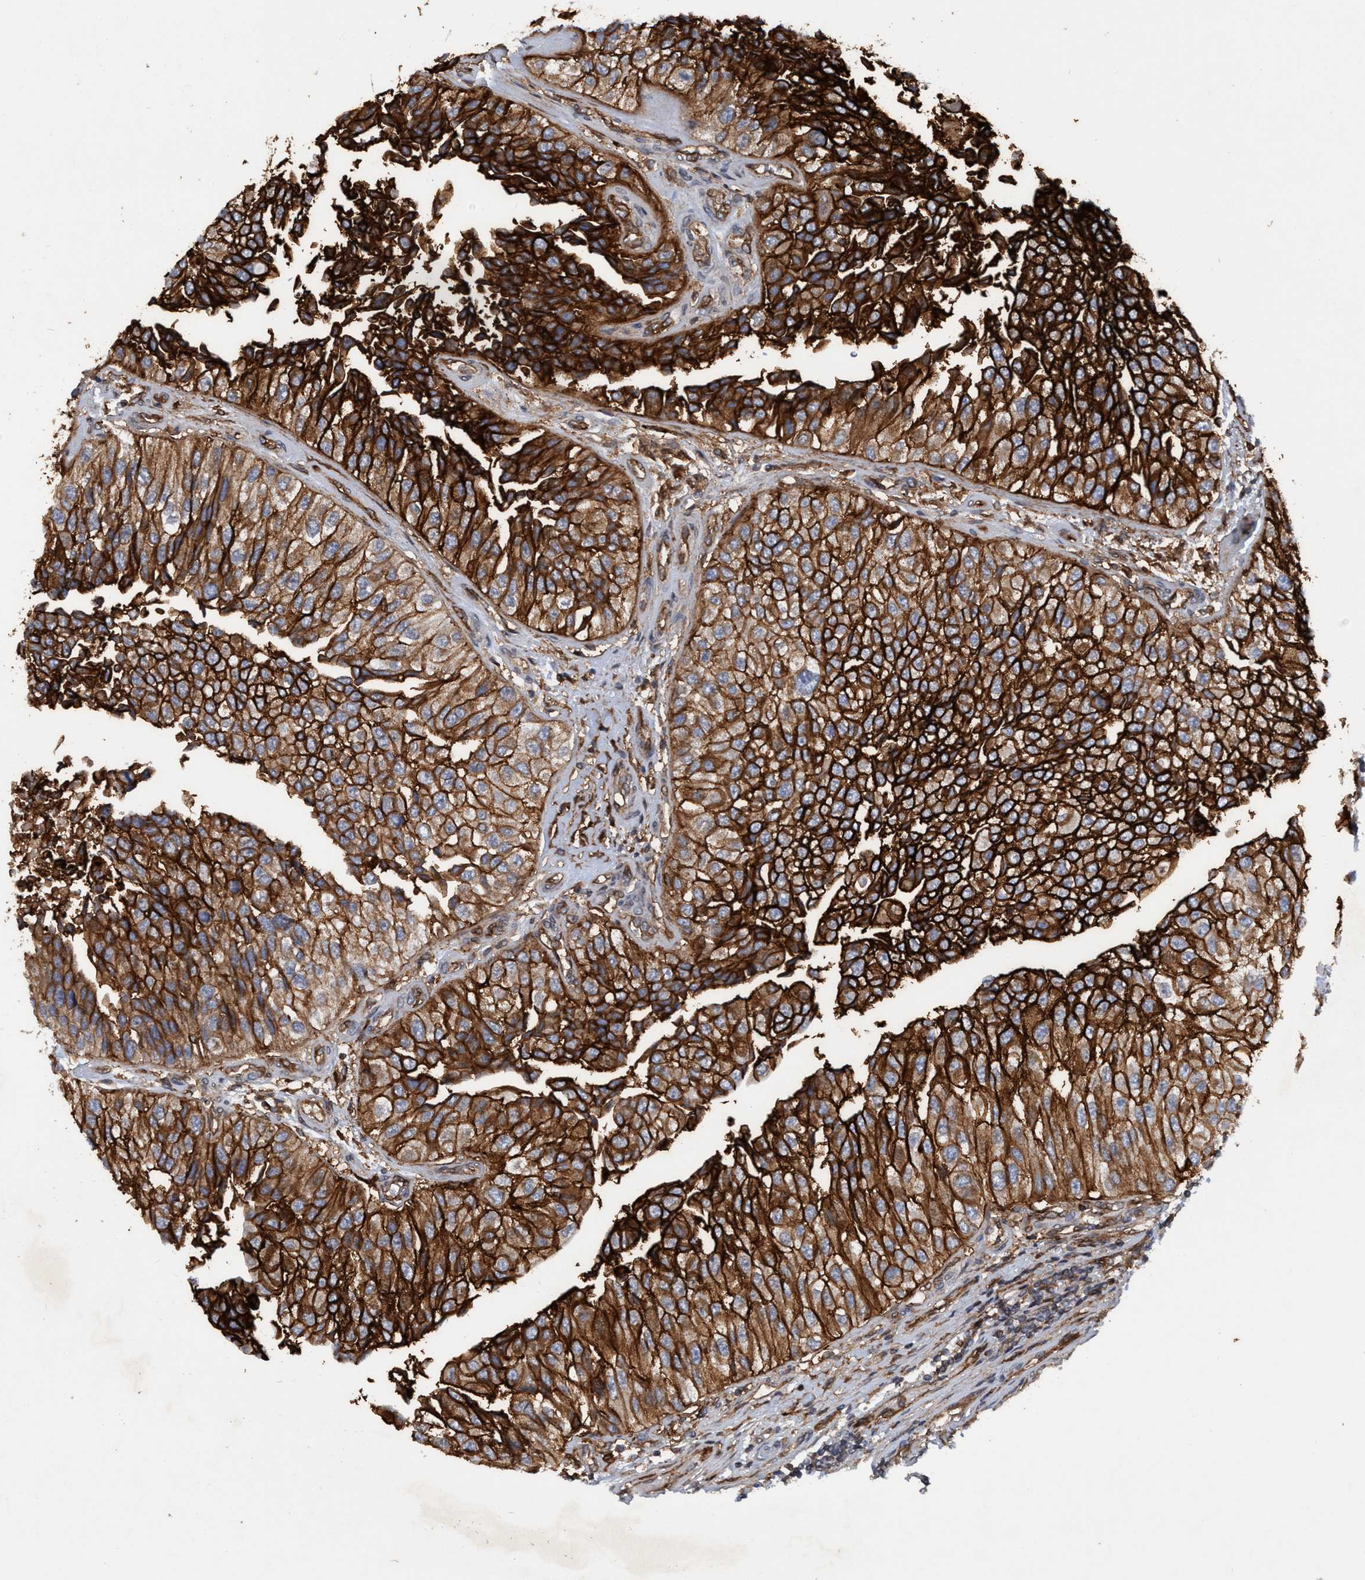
{"staining": {"intensity": "strong", "quantity": ">75%", "location": "cytoplasmic/membranous"}, "tissue": "urothelial cancer", "cell_type": "Tumor cells", "image_type": "cancer", "snomed": [{"axis": "morphology", "description": "Urothelial carcinoma, High grade"}, {"axis": "topography", "description": "Kidney"}, {"axis": "topography", "description": "Urinary bladder"}], "caption": "IHC of urothelial carcinoma (high-grade) demonstrates high levels of strong cytoplasmic/membranous expression in about >75% of tumor cells.", "gene": "SLC16A3", "patient": {"sex": "male", "age": 77}}